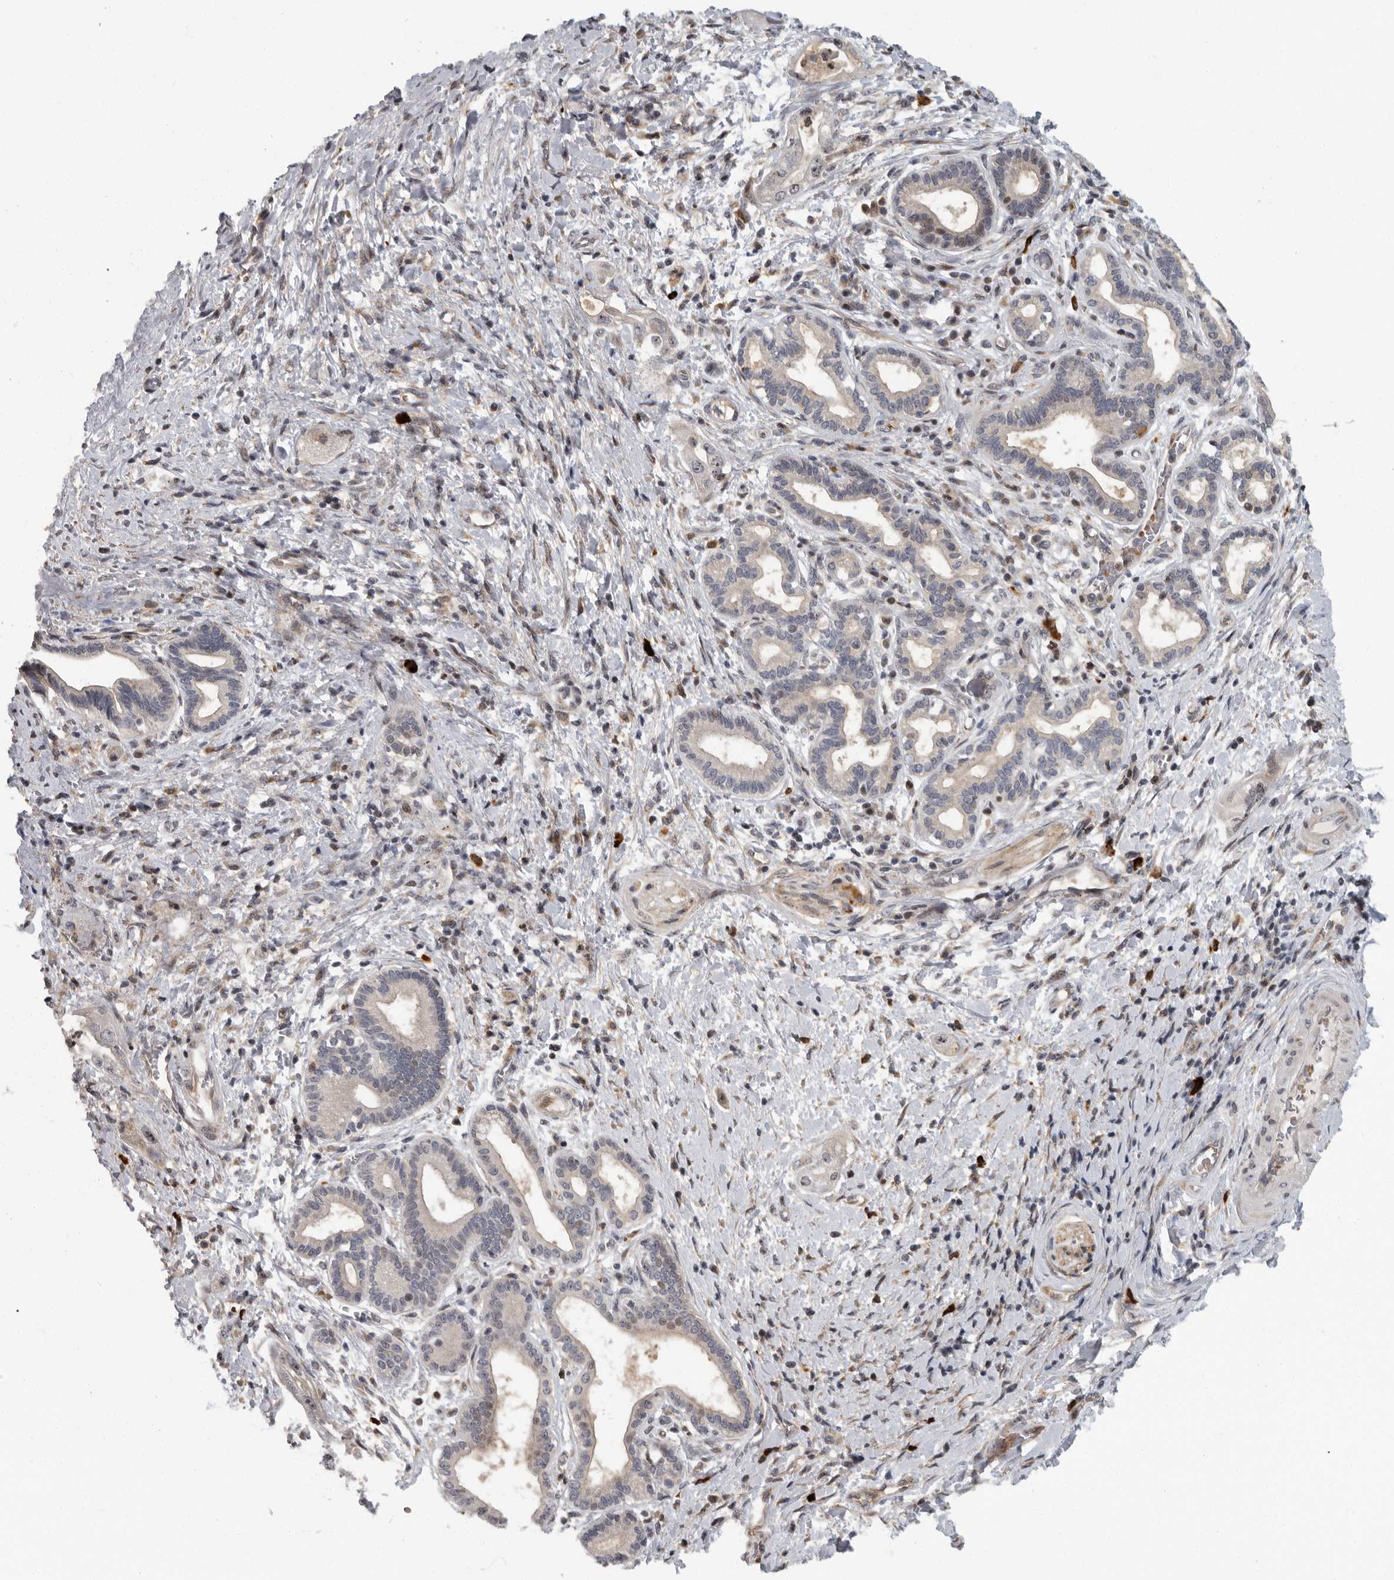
{"staining": {"intensity": "negative", "quantity": "none", "location": "none"}, "tissue": "pancreatic cancer", "cell_type": "Tumor cells", "image_type": "cancer", "snomed": [{"axis": "morphology", "description": "Adenocarcinoma, NOS"}, {"axis": "topography", "description": "Pancreas"}], "caption": "Tumor cells are negative for brown protein staining in pancreatic adenocarcinoma.", "gene": "PDCD11", "patient": {"sex": "male", "age": 58}}